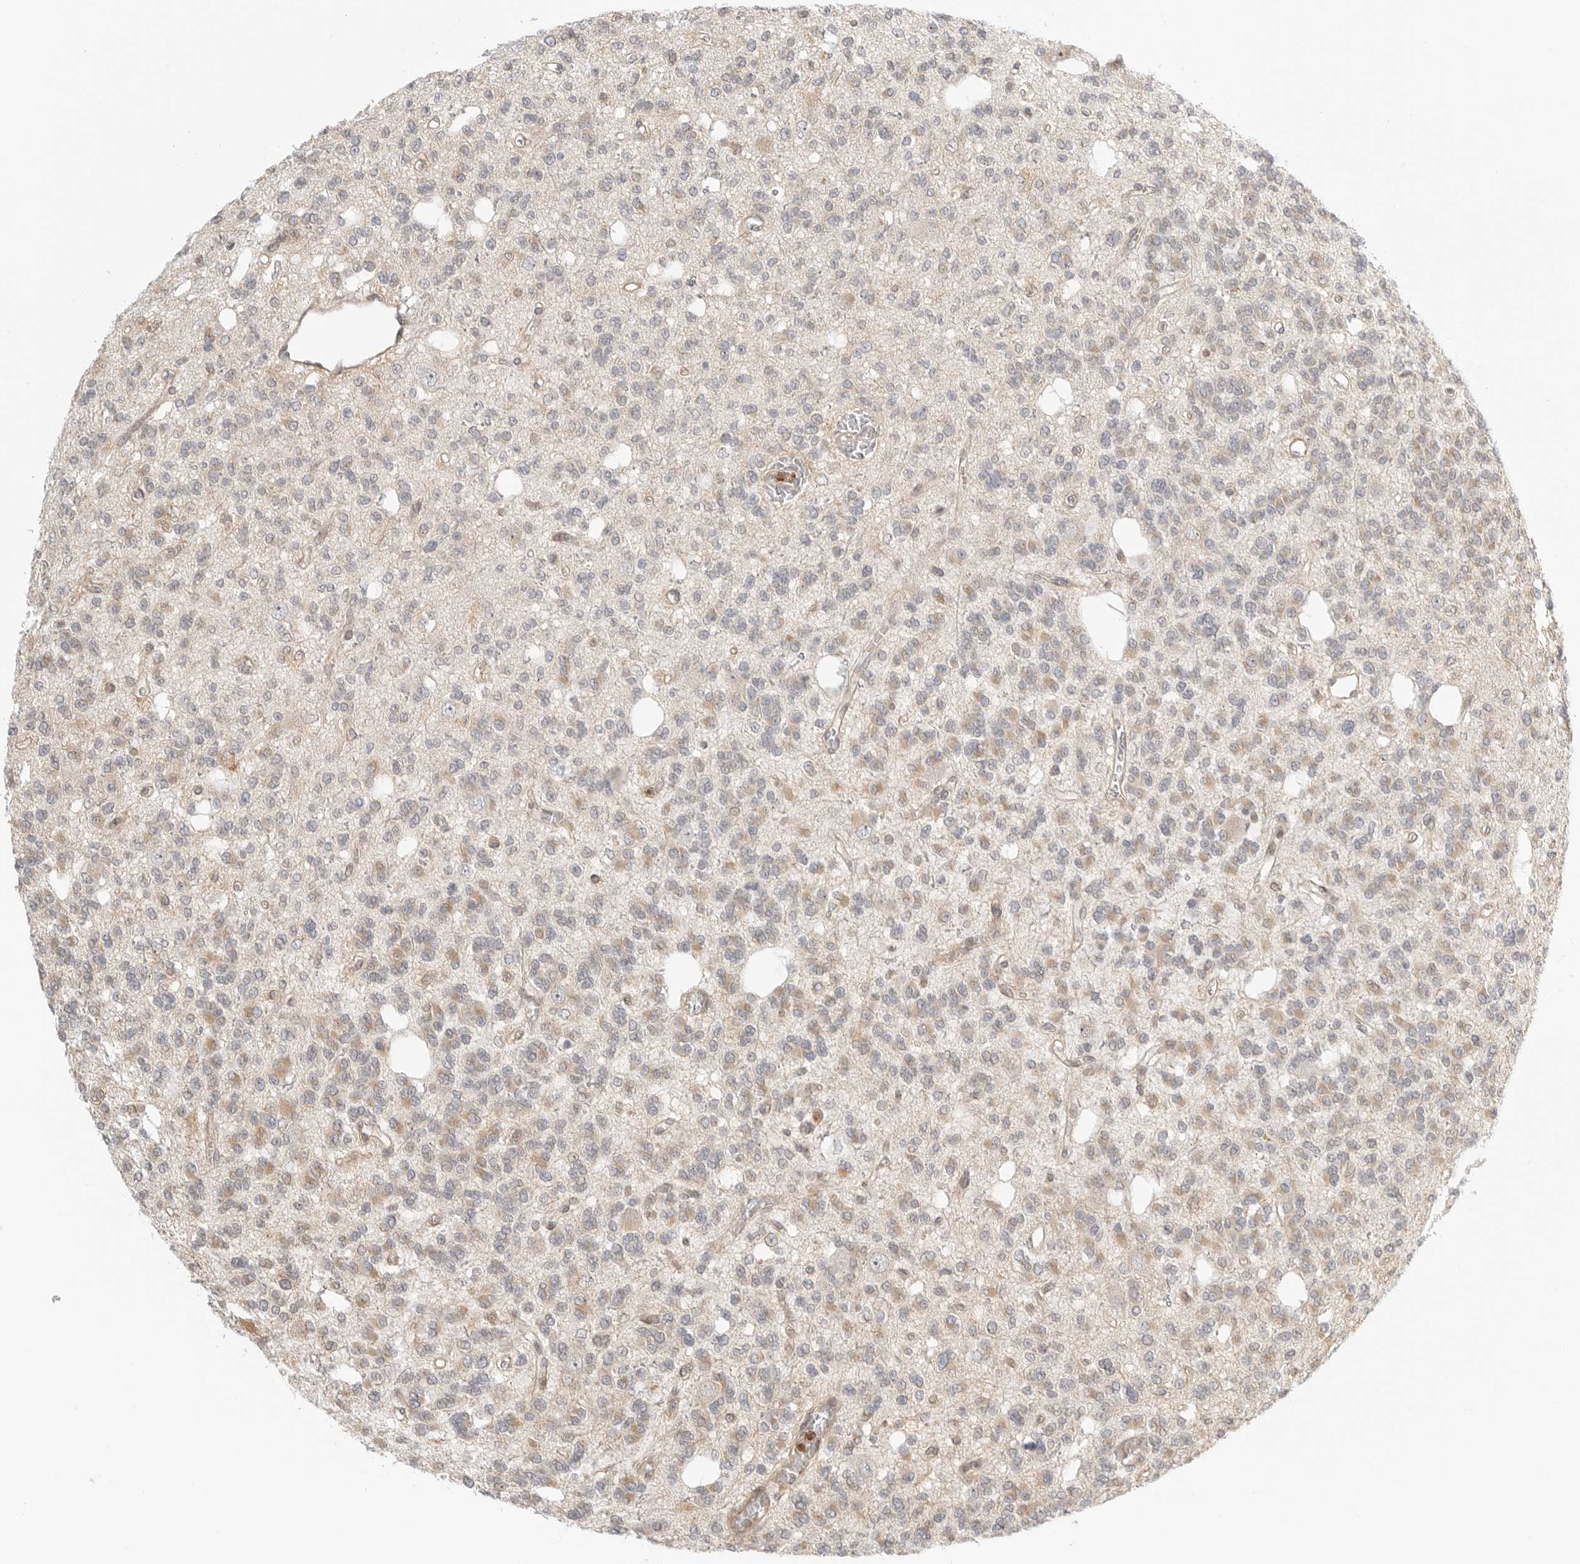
{"staining": {"intensity": "weak", "quantity": "25%-75%", "location": "cytoplasmic/membranous"}, "tissue": "glioma", "cell_type": "Tumor cells", "image_type": "cancer", "snomed": [{"axis": "morphology", "description": "Glioma, malignant, Low grade"}, {"axis": "topography", "description": "Brain"}], "caption": "Glioma stained with a brown dye exhibits weak cytoplasmic/membranous positive positivity in about 25%-75% of tumor cells.", "gene": "DSCC1", "patient": {"sex": "male", "age": 38}}